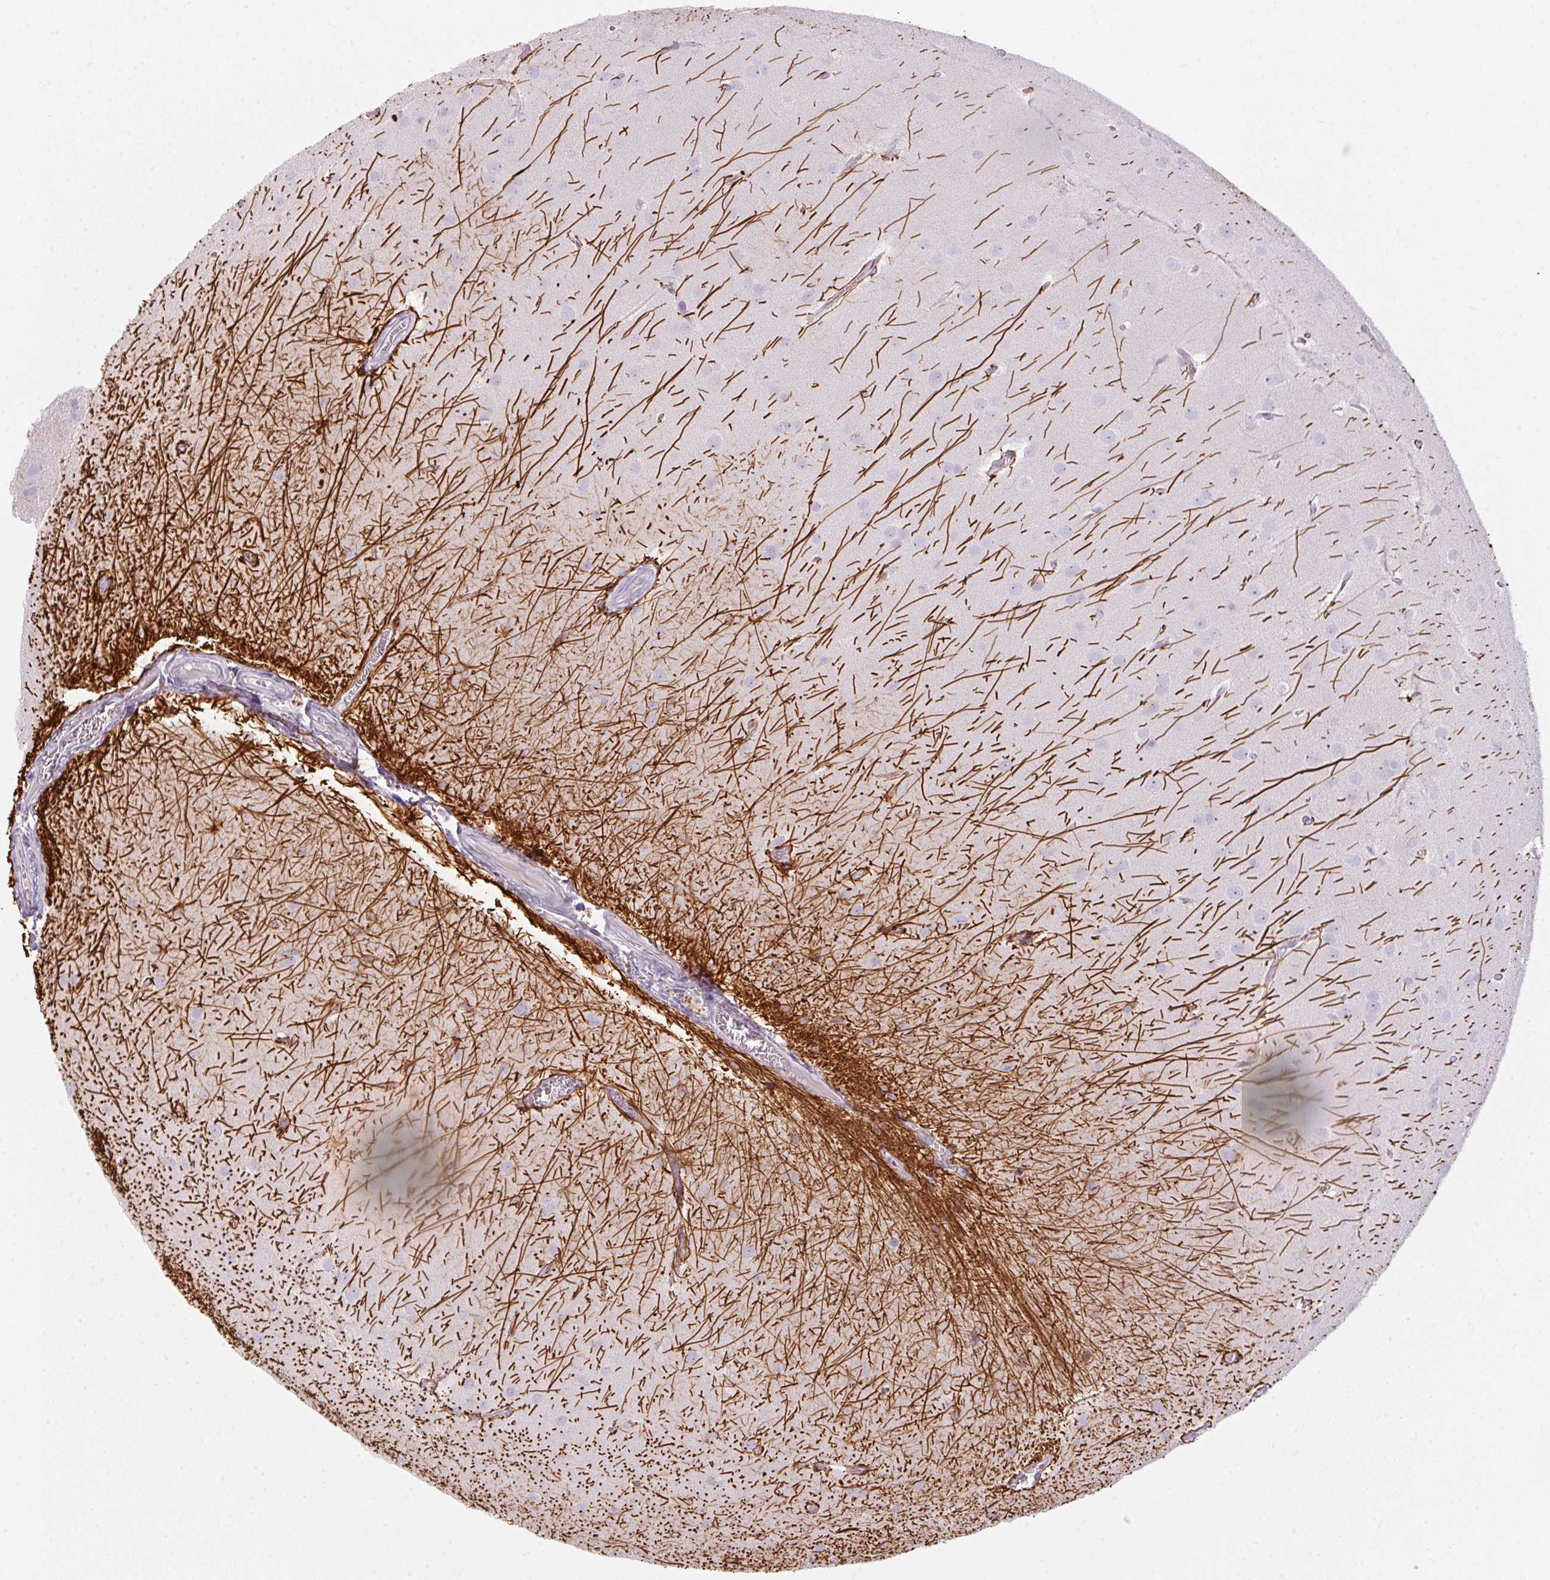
{"staining": {"intensity": "negative", "quantity": "none", "location": "none"}, "tissue": "glioma", "cell_type": "Tumor cells", "image_type": "cancer", "snomed": [{"axis": "morphology", "description": "Glioma, malignant, Low grade"}, {"axis": "topography", "description": "Brain"}], "caption": "This is a image of IHC staining of malignant glioma (low-grade), which shows no expression in tumor cells.", "gene": "ECPAS", "patient": {"sex": "female", "age": 32}}